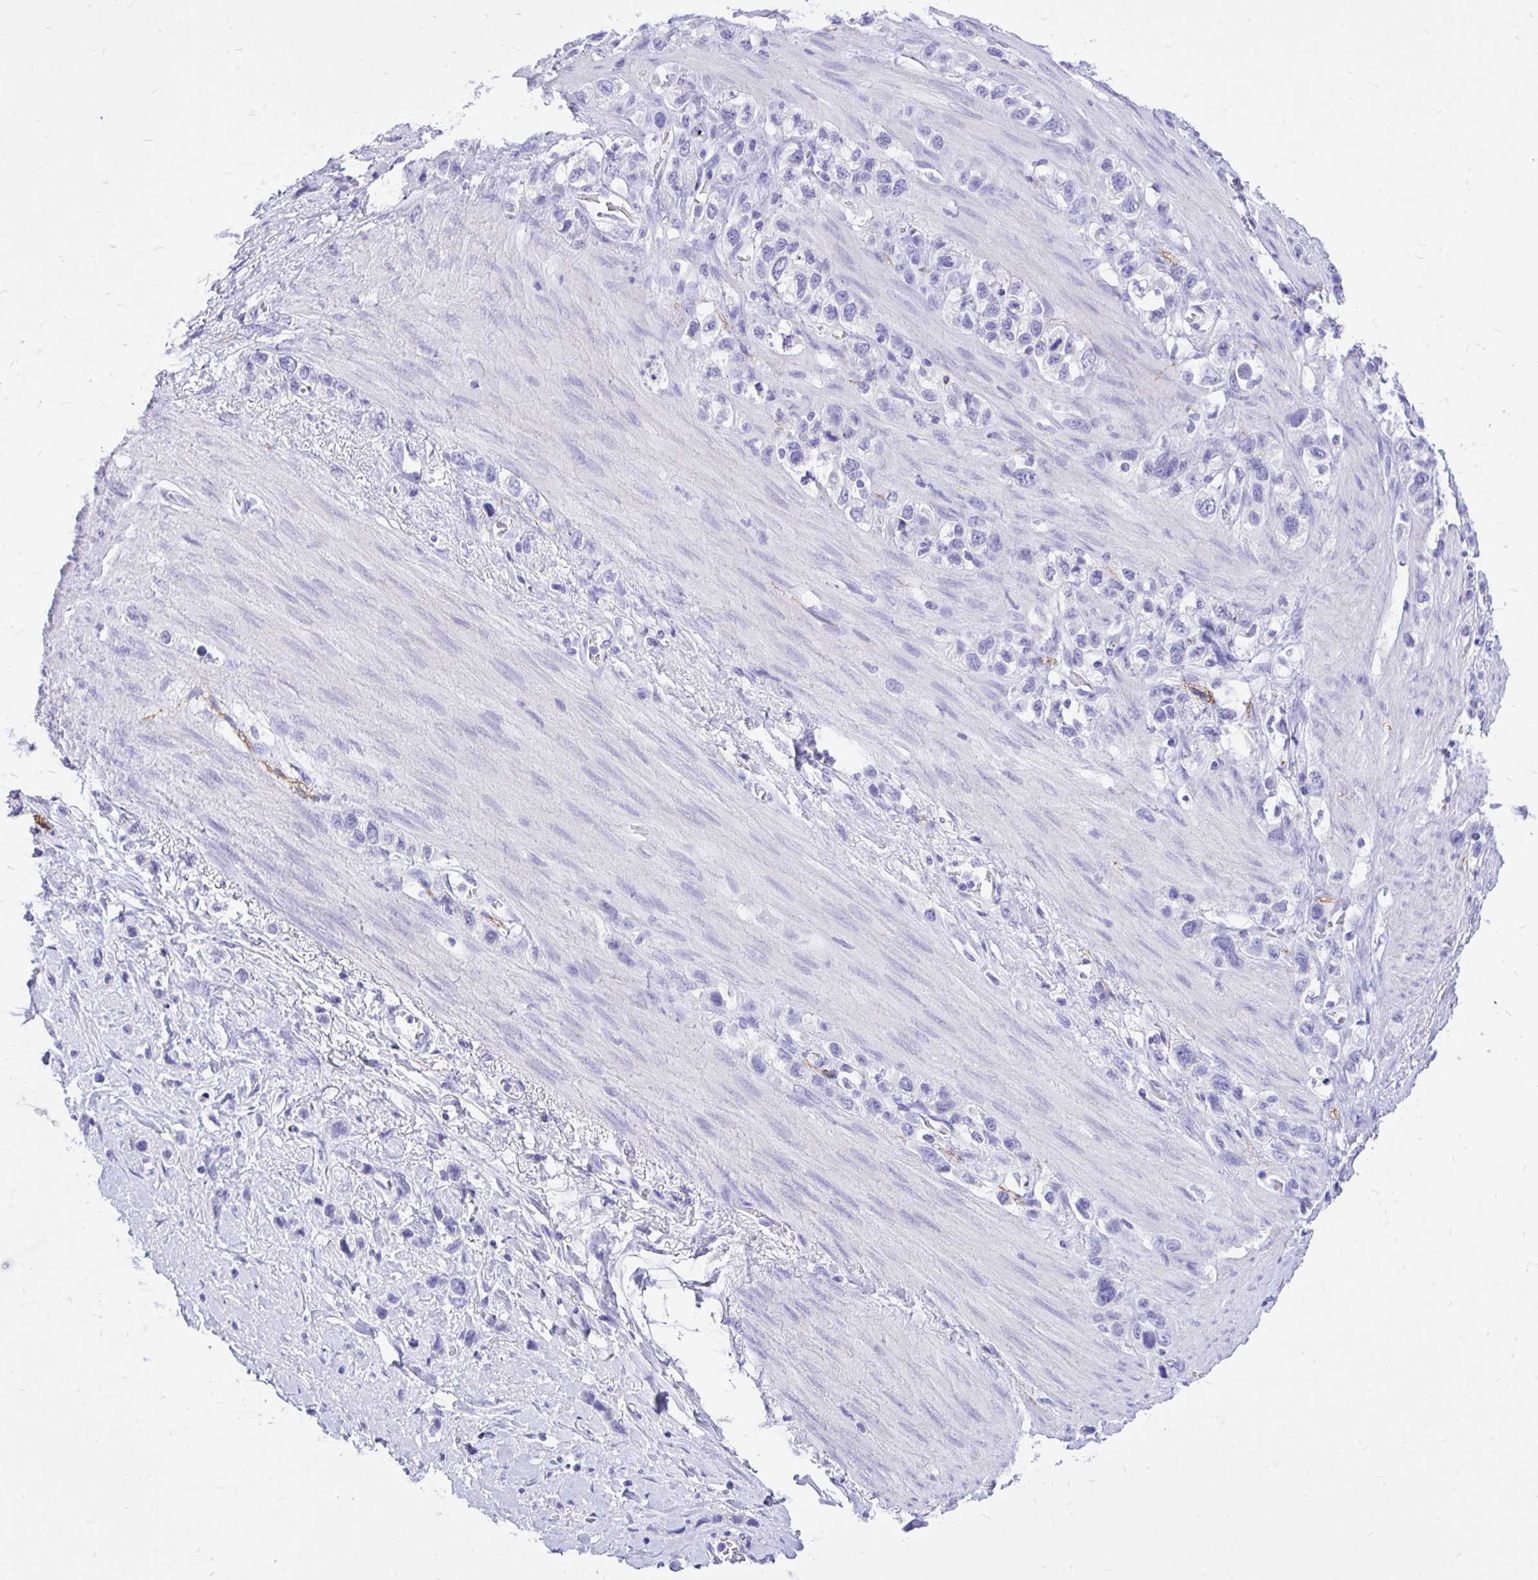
{"staining": {"intensity": "negative", "quantity": "none", "location": "none"}, "tissue": "stomach cancer", "cell_type": "Tumor cells", "image_type": "cancer", "snomed": [{"axis": "morphology", "description": "Adenocarcinoma, NOS"}, {"axis": "topography", "description": "Stomach"}], "caption": "Protein analysis of stomach cancer (adenocarcinoma) displays no significant positivity in tumor cells.", "gene": "MON1A", "patient": {"sex": "female", "age": 65}}